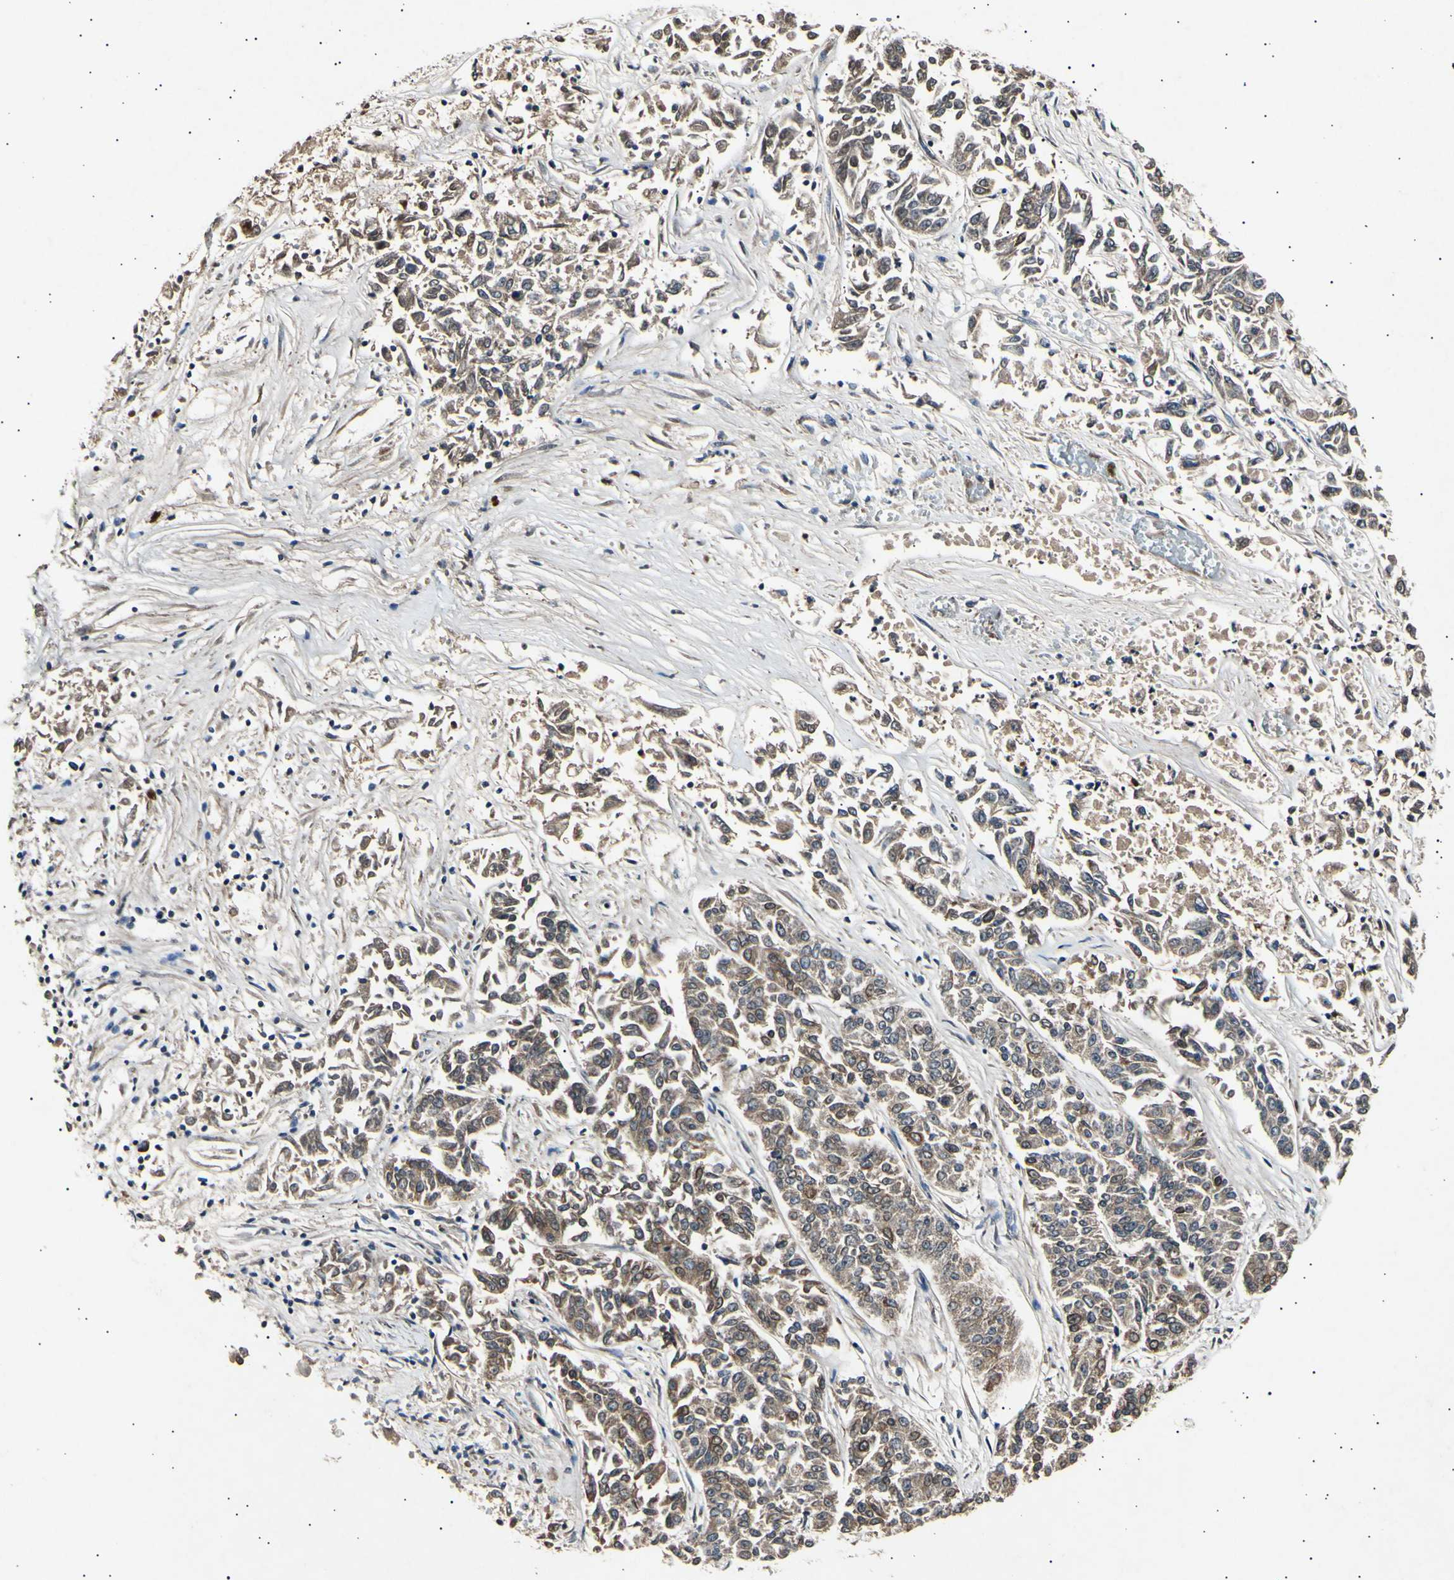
{"staining": {"intensity": "moderate", "quantity": ">75%", "location": "cytoplasmic/membranous"}, "tissue": "lung cancer", "cell_type": "Tumor cells", "image_type": "cancer", "snomed": [{"axis": "morphology", "description": "Adenocarcinoma, NOS"}, {"axis": "topography", "description": "Lung"}], "caption": "Immunohistochemical staining of human adenocarcinoma (lung) reveals medium levels of moderate cytoplasmic/membranous protein expression in about >75% of tumor cells.", "gene": "ADCY3", "patient": {"sex": "male", "age": 84}}